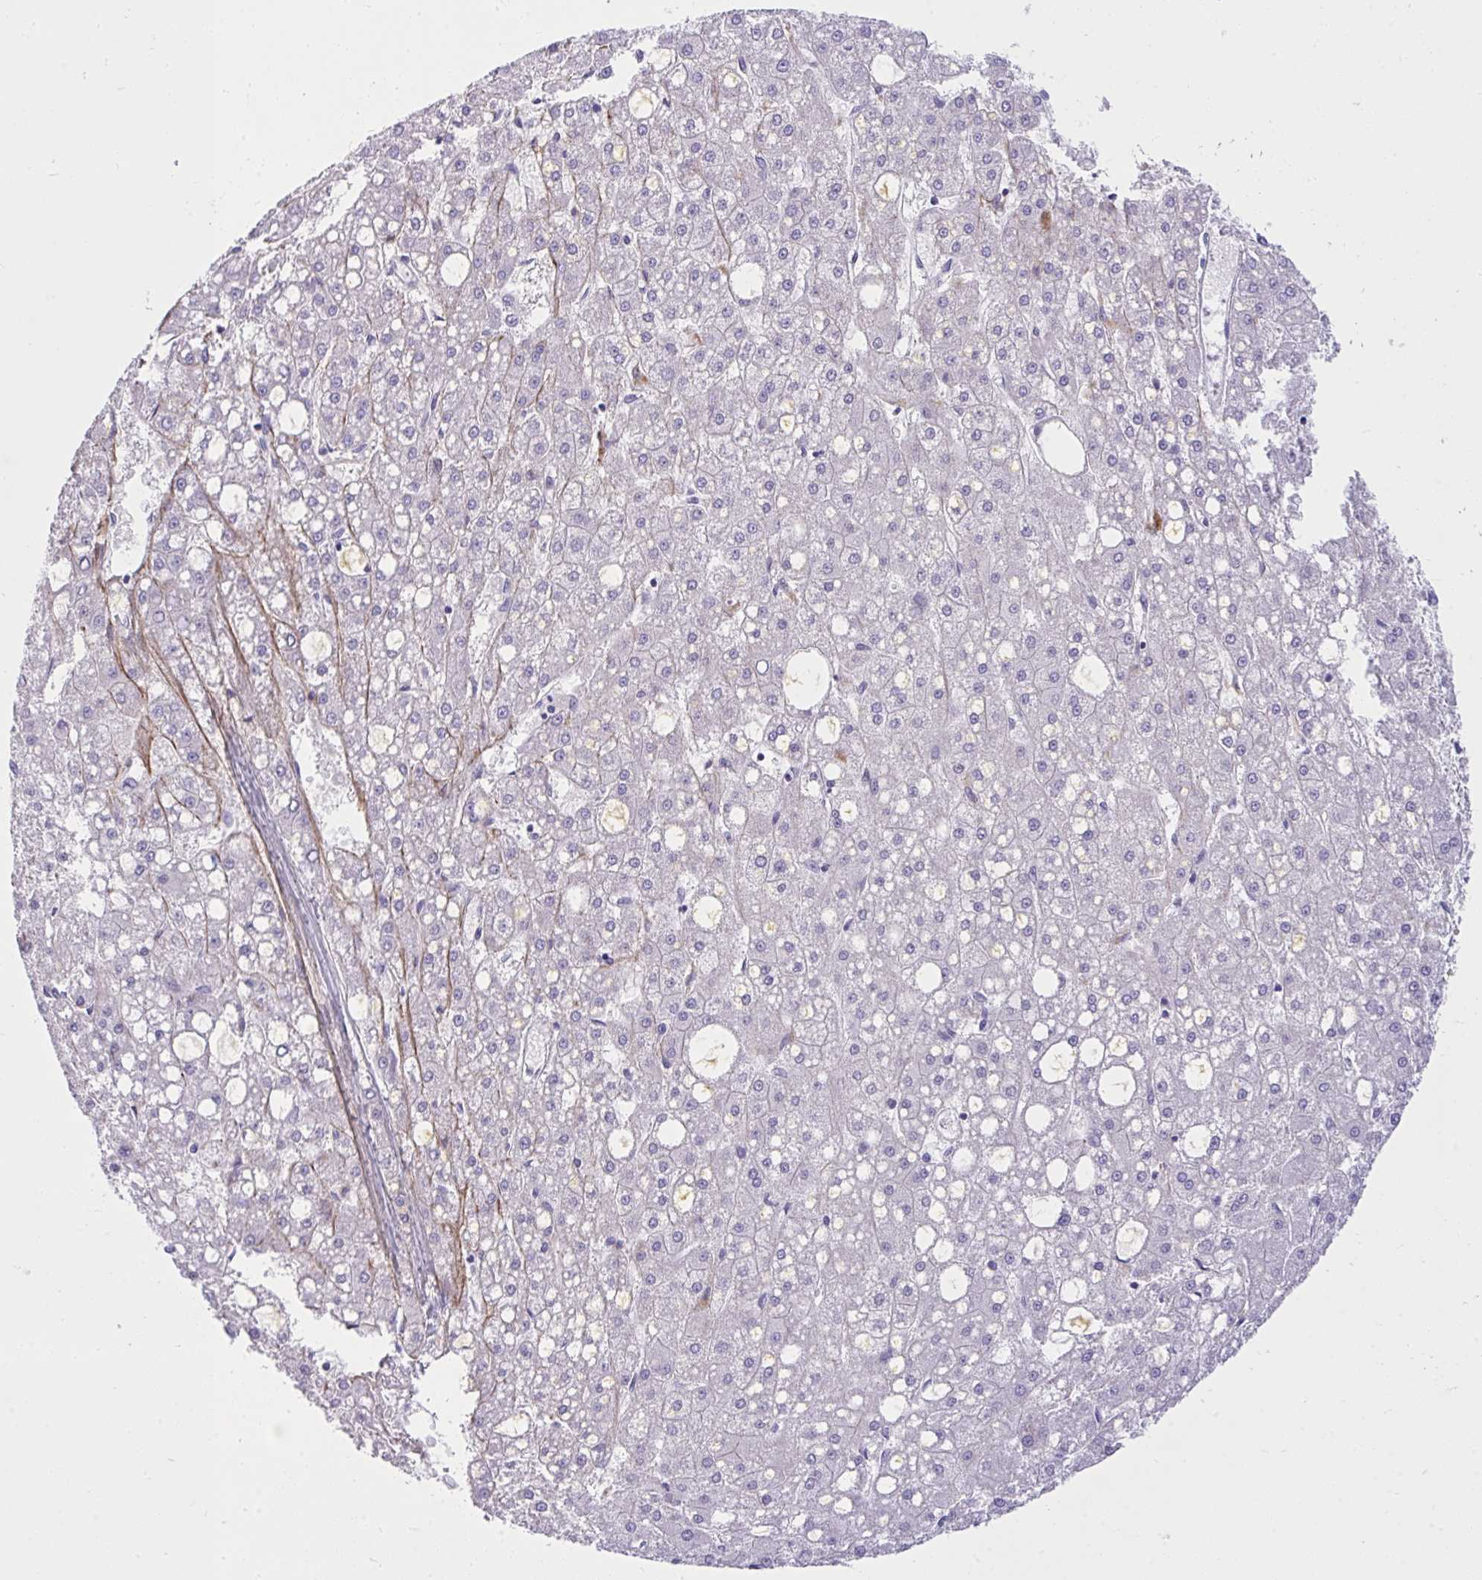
{"staining": {"intensity": "negative", "quantity": "none", "location": "none"}, "tissue": "liver cancer", "cell_type": "Tumor cells", "image_type": "cancer", "snomed": [{"axis": "morphology", "description": "Carcinoma, Hepatocellular, NOS"}, {"axis": "topography", "description": "Liver"}], "caption": "Tumor cells show no significant protein positivity in liver cancer.", "gene": "PIGZ", "patient": {"sex": "male", "age": 67}}